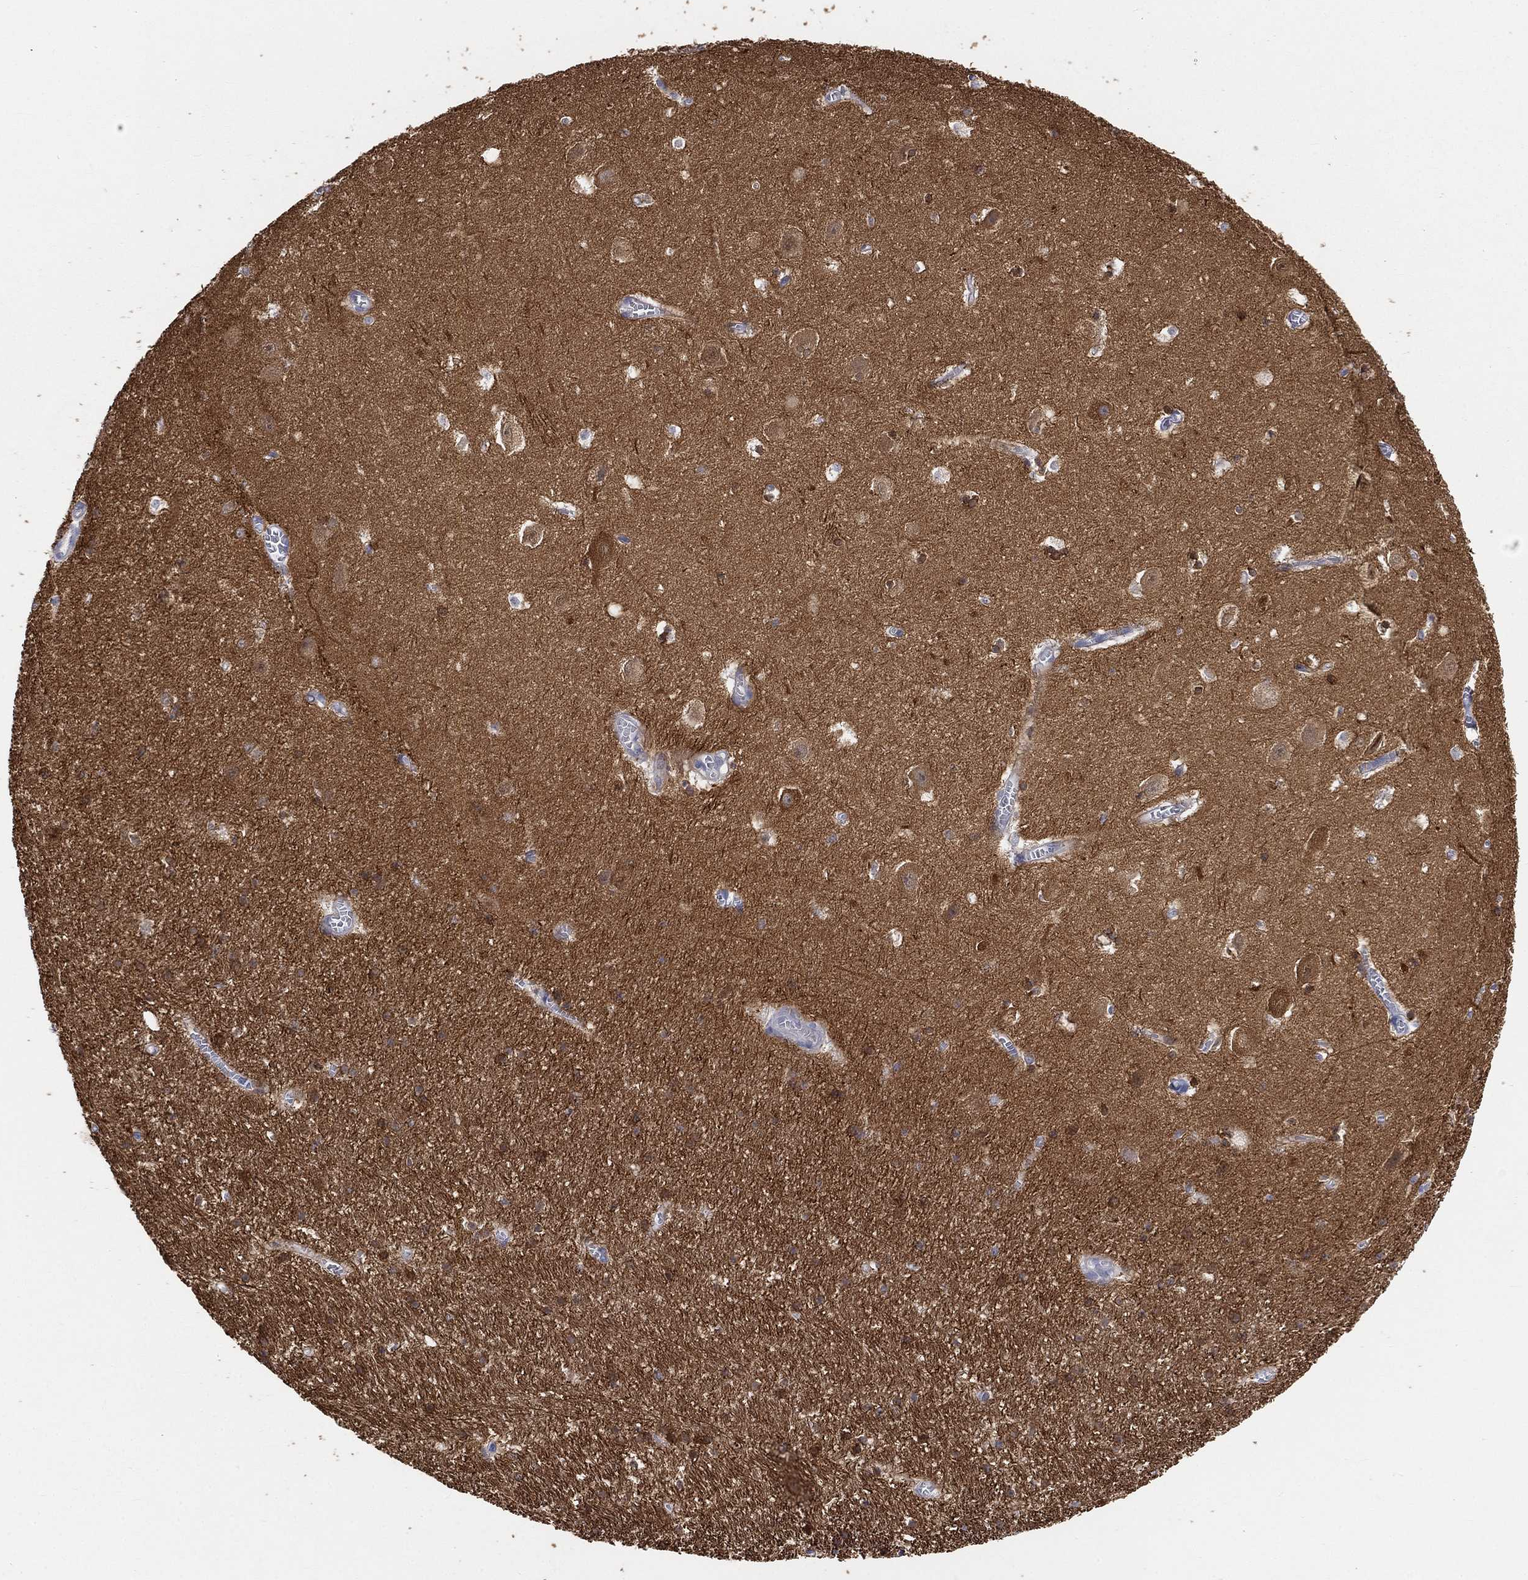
{"staining": {"intensity": "moderate", "quantity": "<25%", "location": "nuclear"}, "tissue": "hippocampus", "cell_type": "Glial cells", "image_type": "normal", "snomed": [{"axis": "morphology", "description": "Normal tissue, NOS"}, {"axis": "topography", "description": "Hippocampus"}], "caption": "High-power microscopy captured an immunohistochemistry histopathology image of unremarkable hippocampus, revealing moderate nuclear positivity in approximately <25% of glial cells. The protein is stained brown, and the nuclei are stained in blue (DAB (3,3'-diaminobenzidine) IHC with brightfield microscopy, high magnification).", "gene": "TMEM25", "patient": {"sex": "female", "age": 64}}